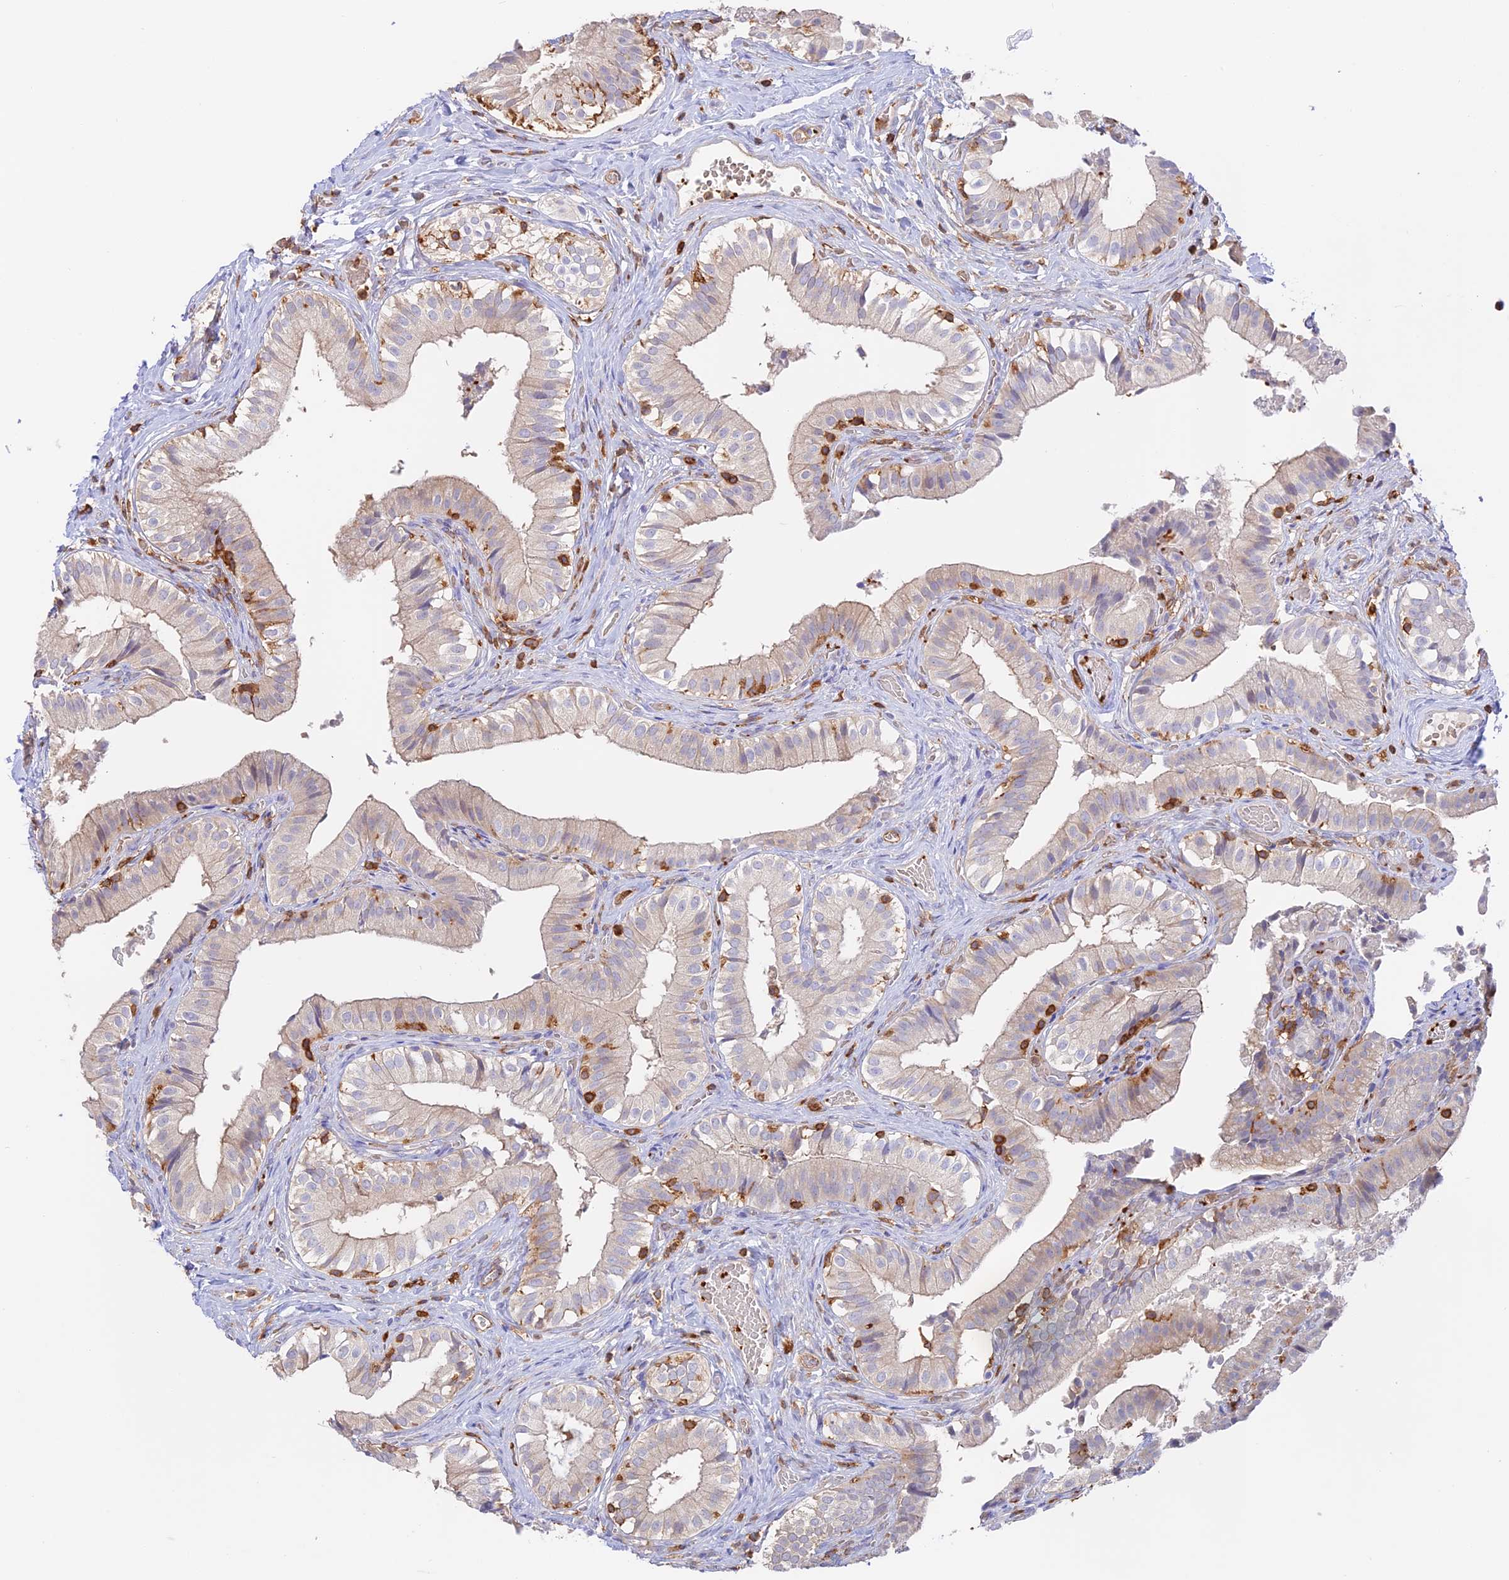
{"staining": {"intensity": "weak", "quantity": "25%-75%", "location": "cytoplasmic/membranous"}, "tissue": "gallbladder", "cell_type": "Glandular cells", "image_type": "normal", "snomed": [{"axis": "morphology", "description": "Normal tissue, NOS"}, {"axis": "topography", "description": "Gallbladder"}], "caption": "High-magnification brightfield microscopy of benign gallbladder stained with DAB (3,3'-diaminobenzidine) (brown) and counterstained with hematoxylin (blue). glandular cells exhibit weak cytoplasmic/membranous staining is seen in about25%-75% of cells. (IHC, brightfield microscopy, high magnification).", "gene": "DENND1C", "patient": {"sex": "female", "age": 47}}